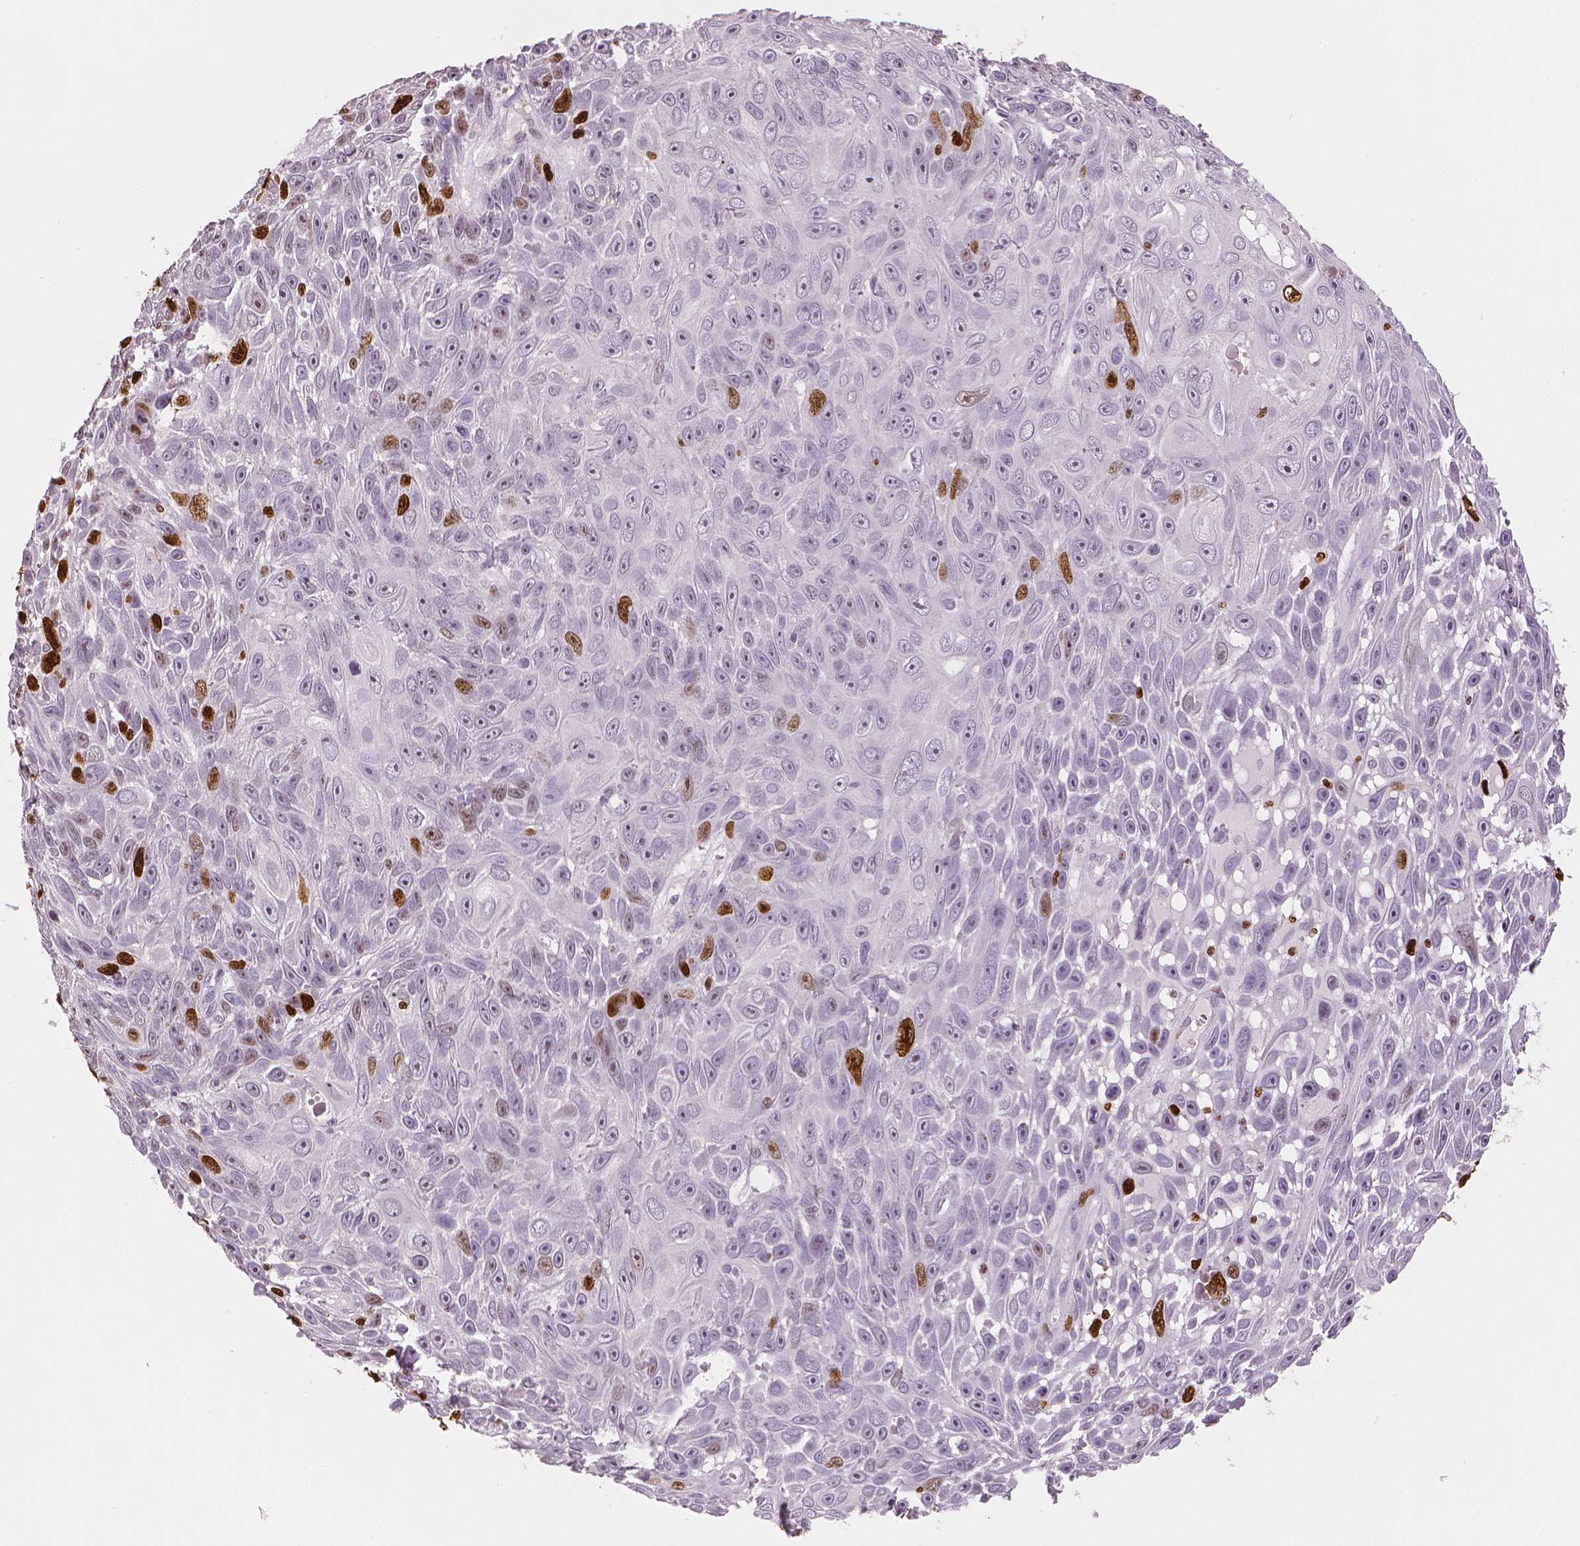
{"staining": {"intensity": "strong", "quantity": "<25%", "location": "nuclear"}, "tissue": "skin cancer", "cell_type": "Tumor cells", "image_type": "cancer", "snomed": [{"axis": "morphology", "description": "Squamous cell carcinoma, NOS"}, {"axis": "topography", "description": "Skin"}], "caption": "Skin cancer stained with a protein marker displays strong staining in tumor cells.", "gene": "MKI67", "patient": {"sex": "male", "age": 82}}